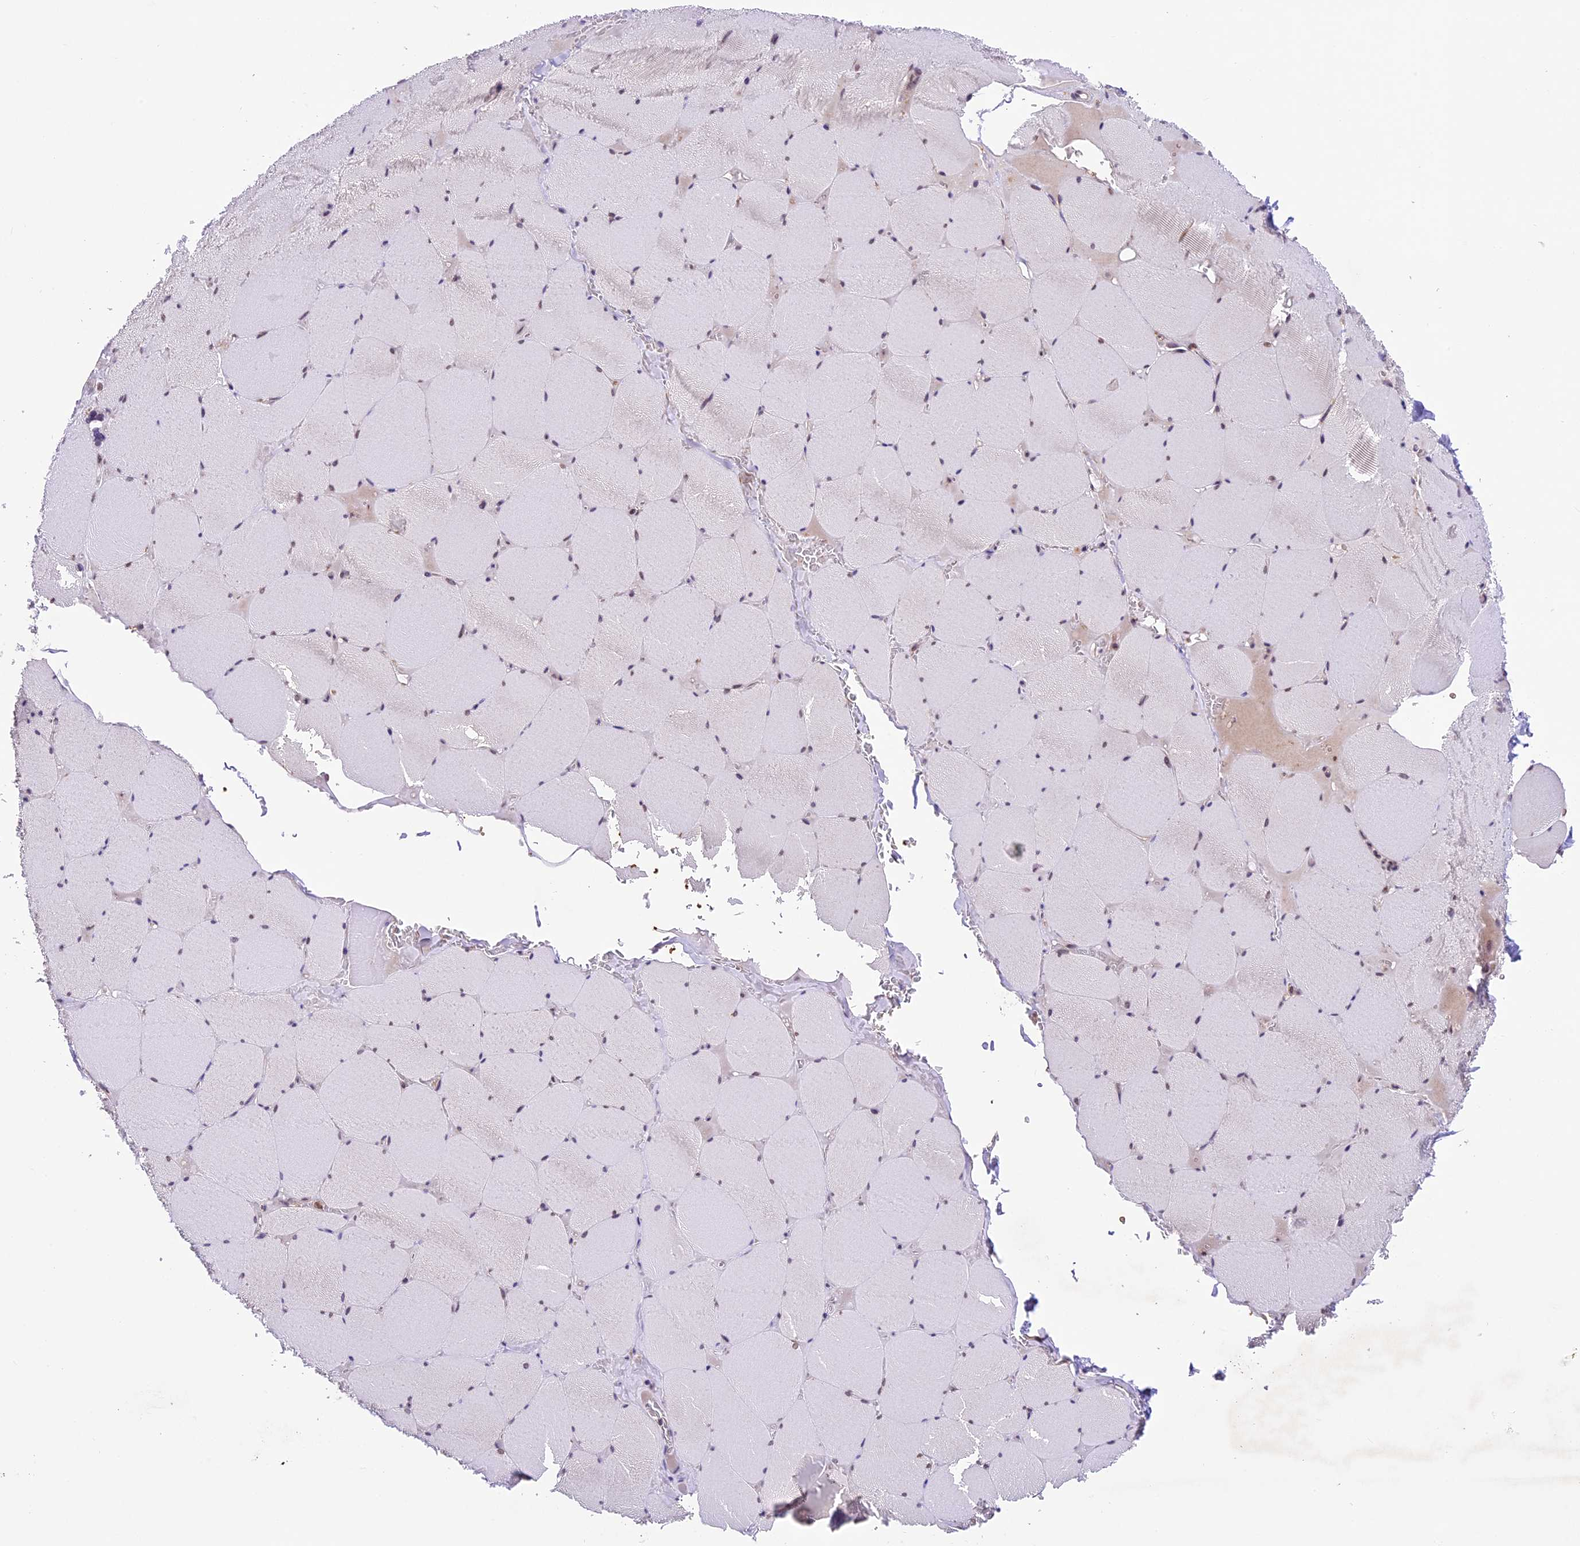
{"staining": {"intensity": "negative", "quantity": "none", "location": "none"}, "tissue": "skeletal muscle", "cell_type": "Myocytes", "image_type": "normal", "snomed": [{"axis": "morphology", "description": "Normal tissue, NOS"}, {"axis": "topography", "description": "Skeletal muscle"}, {"axis": "topography", "description": "Head-Neck"}], "caption": "Myocytes are negative for protein expression in benign human skeletal muscle. (Stains: DAB (3,3'-diaminobenzidine) immunohistochemistry (IHC) with hematoxylin counter stain, Microscopy: brightfield microscopy at high magnification).", "gene": "SHKBP1", "patient": {"sex": "male", "age": 66}}